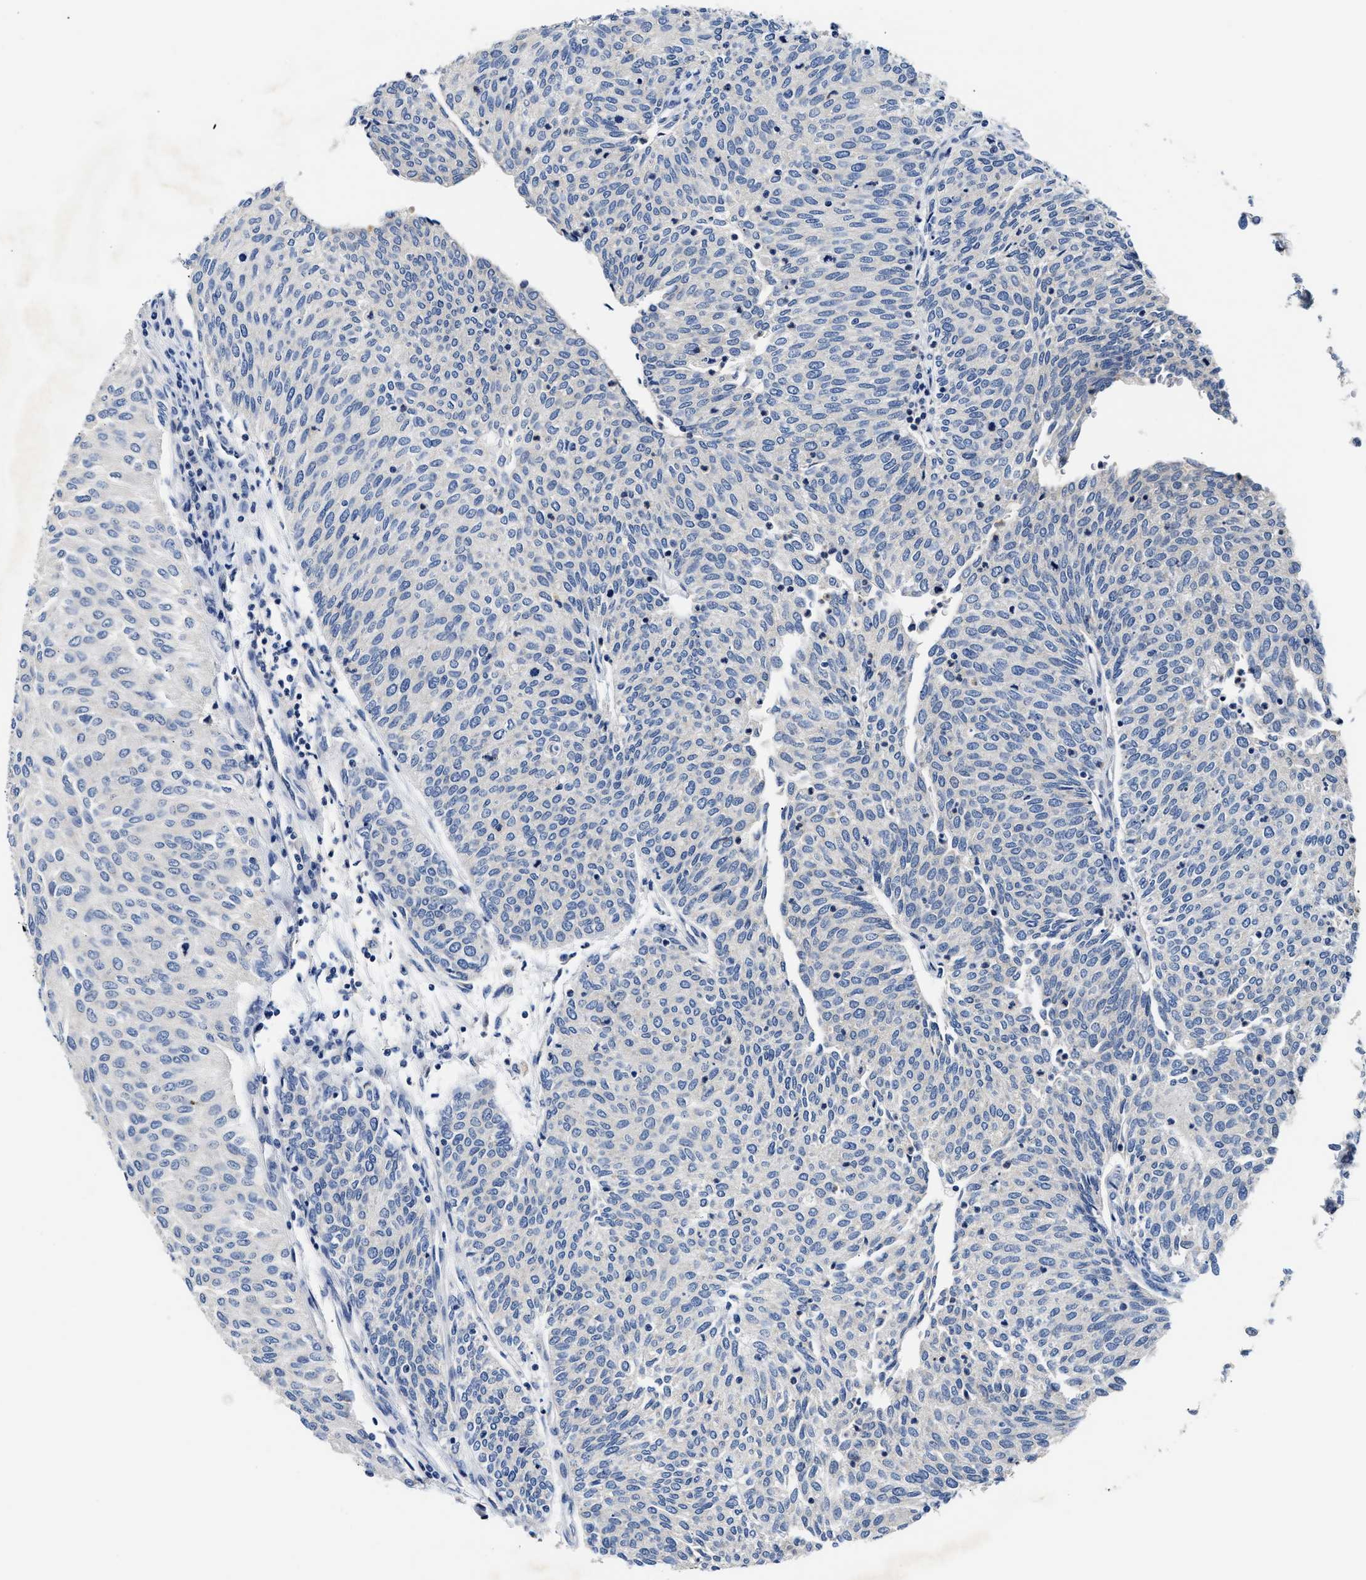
{"staining": {"intensity": "negative", "quantity": "none", "location": "none"}, "tissue": "urothelial cancer", "cell_type": "Tumor cells", "image_type": "cancer", "snomed": [{"axis": "morphology", "description": "Urothelial carcinoma, Low grade"}, {"axis": "topography", "description": "Urinary bladder"}], "caption": "DAB immunohistochemical staining of human urothelial carcinoma (low-grade) demonstrates no significant expression in tumor cells.", "gene": "FAM185A", "patient": {"sex": "female", "age": 79}}